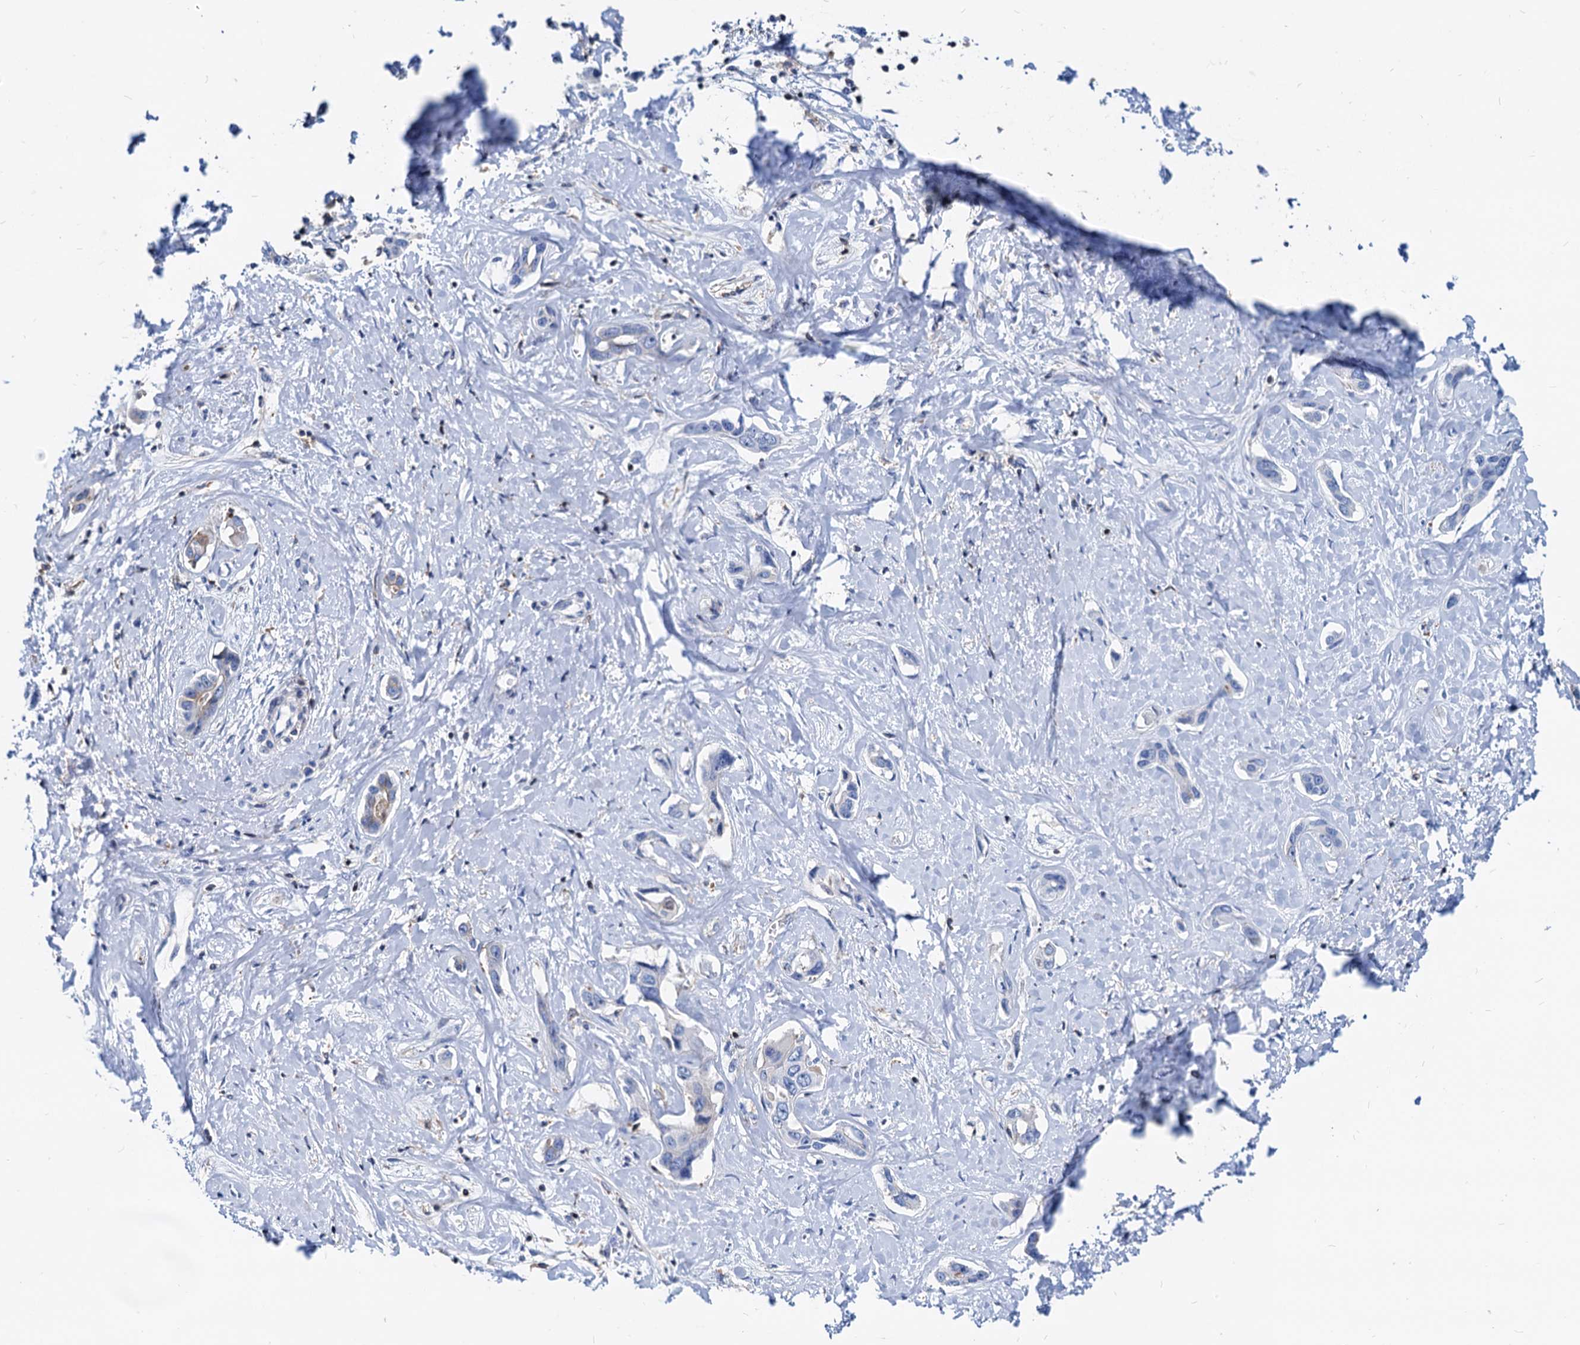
{"staining": {"intensity": "negative", "quantity": "none", "location": "none"}, "tissue": "liver cancer", "cell_type": "Tumor cells", "image_type": "cancer", "snomed": [{"axis": "morphology", "description": "Cholangiocarcinoma"}, {"axis": "topography", "description": "Liver"}], "caption": "Liver cholangiocarcinoma was stained to show a protein in brown. There is no significant positivity in tumor cells. (DAB (3,3'-diaminobenzidine) IHC visualized using brightfield microscopy, high magnification).", "gene": "LCP2", "patient": {"sex": "male", "age": 59}}